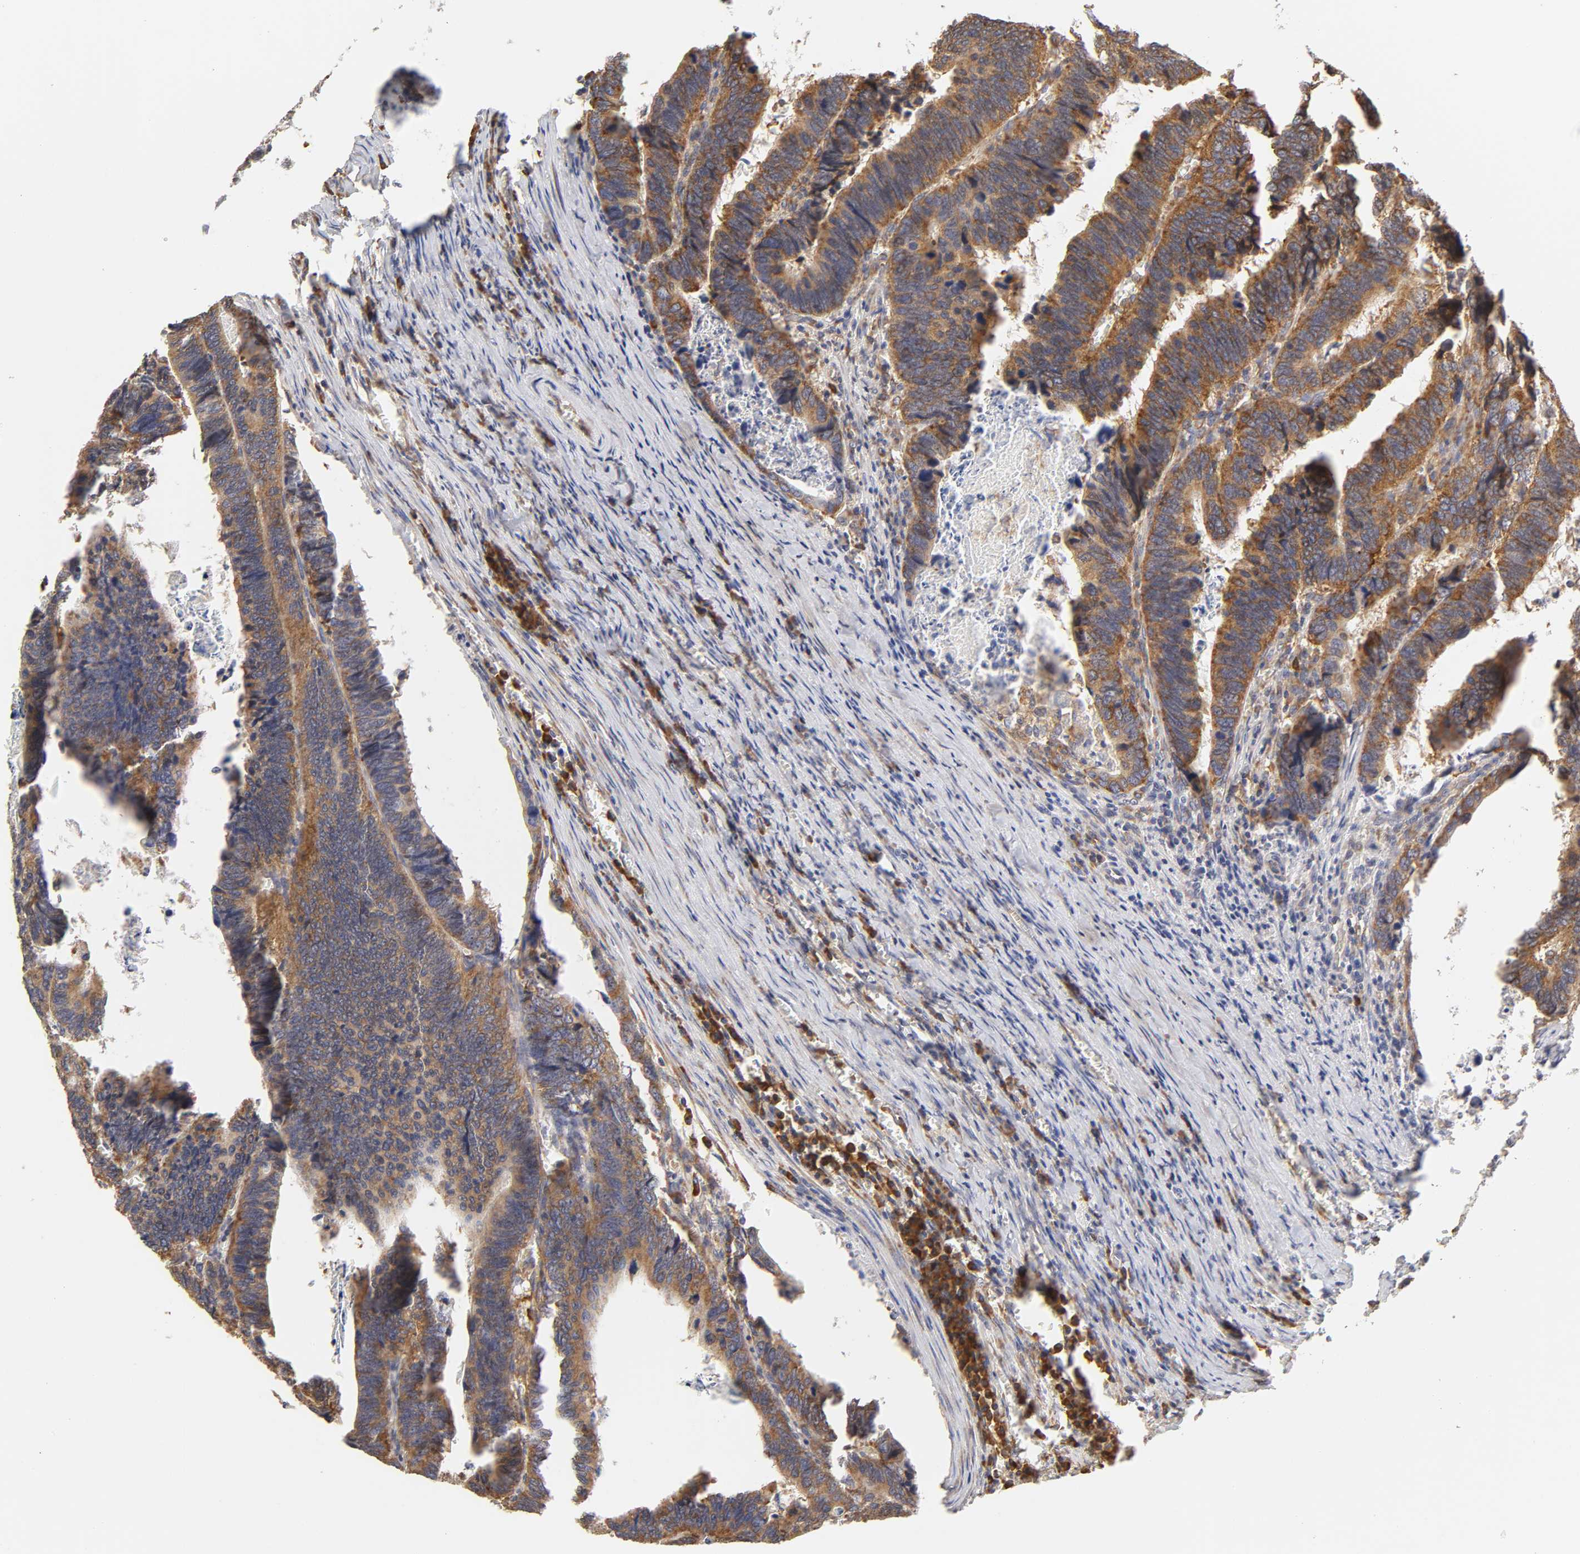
{"staining": {"intensity": "strong", "quantity": ">75%", "location": "cytoplasmic/membranous"}, "tissue": "colorectal cancer", "cell_type": "Tumor cells", "image_type": "cancer", "snomed": [{"axis": "morphology", "description": "Adenocarcinoma, NOS"}, {"axis": "topography", "description": "Colon"}], "caption": "Brown immunohistochemical staining in human colorectal adenocarcinoma exhibits strong cytoplasmic/membranous expression in about >75% of tumor cells. The protein of interest is shown in brown color, while the nuclei are stained blue.", "gene": "RPL14", "patient": {"sex": "male", "age": 72}}